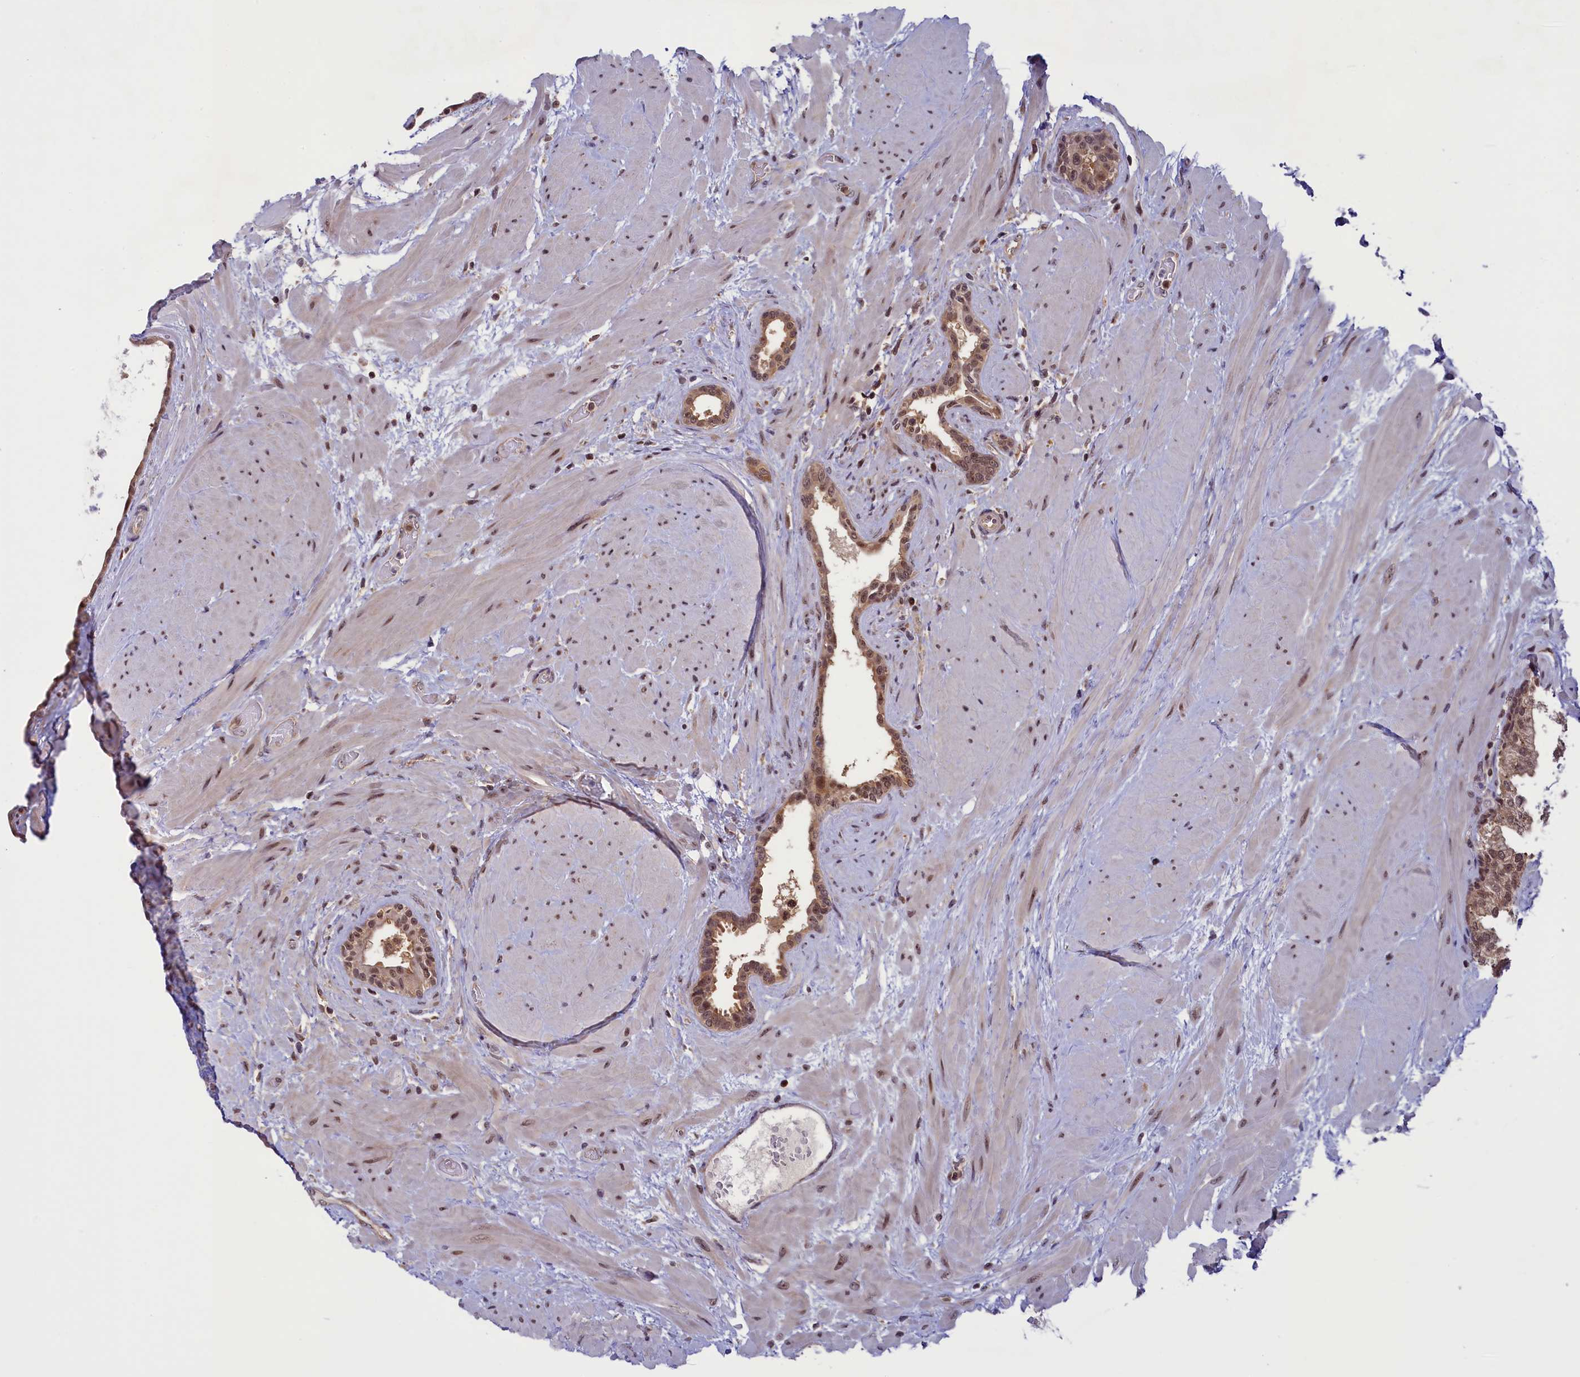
{"staining": {"intensity": "moderate", "quantity": ">75%", "location": "cytoplasmic/membranous,nuclear"}, "tissue": "prostate", "cell_type": "Glandular cells", "image_type": "normal", "snomed": [{"axis": "morphology", "description": "Normal tissue, NOS"}, {"axis": "topography", "description": "Prostate"}], "caption": "Immunohistochemical staining of unremarkable human prostate exhibits medium levels of moderate cytoplasmic/membranous,nuclear positivity in approximately >75% of glandular cells.", "gene": "SLC7A6OS", "patient": {"sex": "male", "age": 48}}